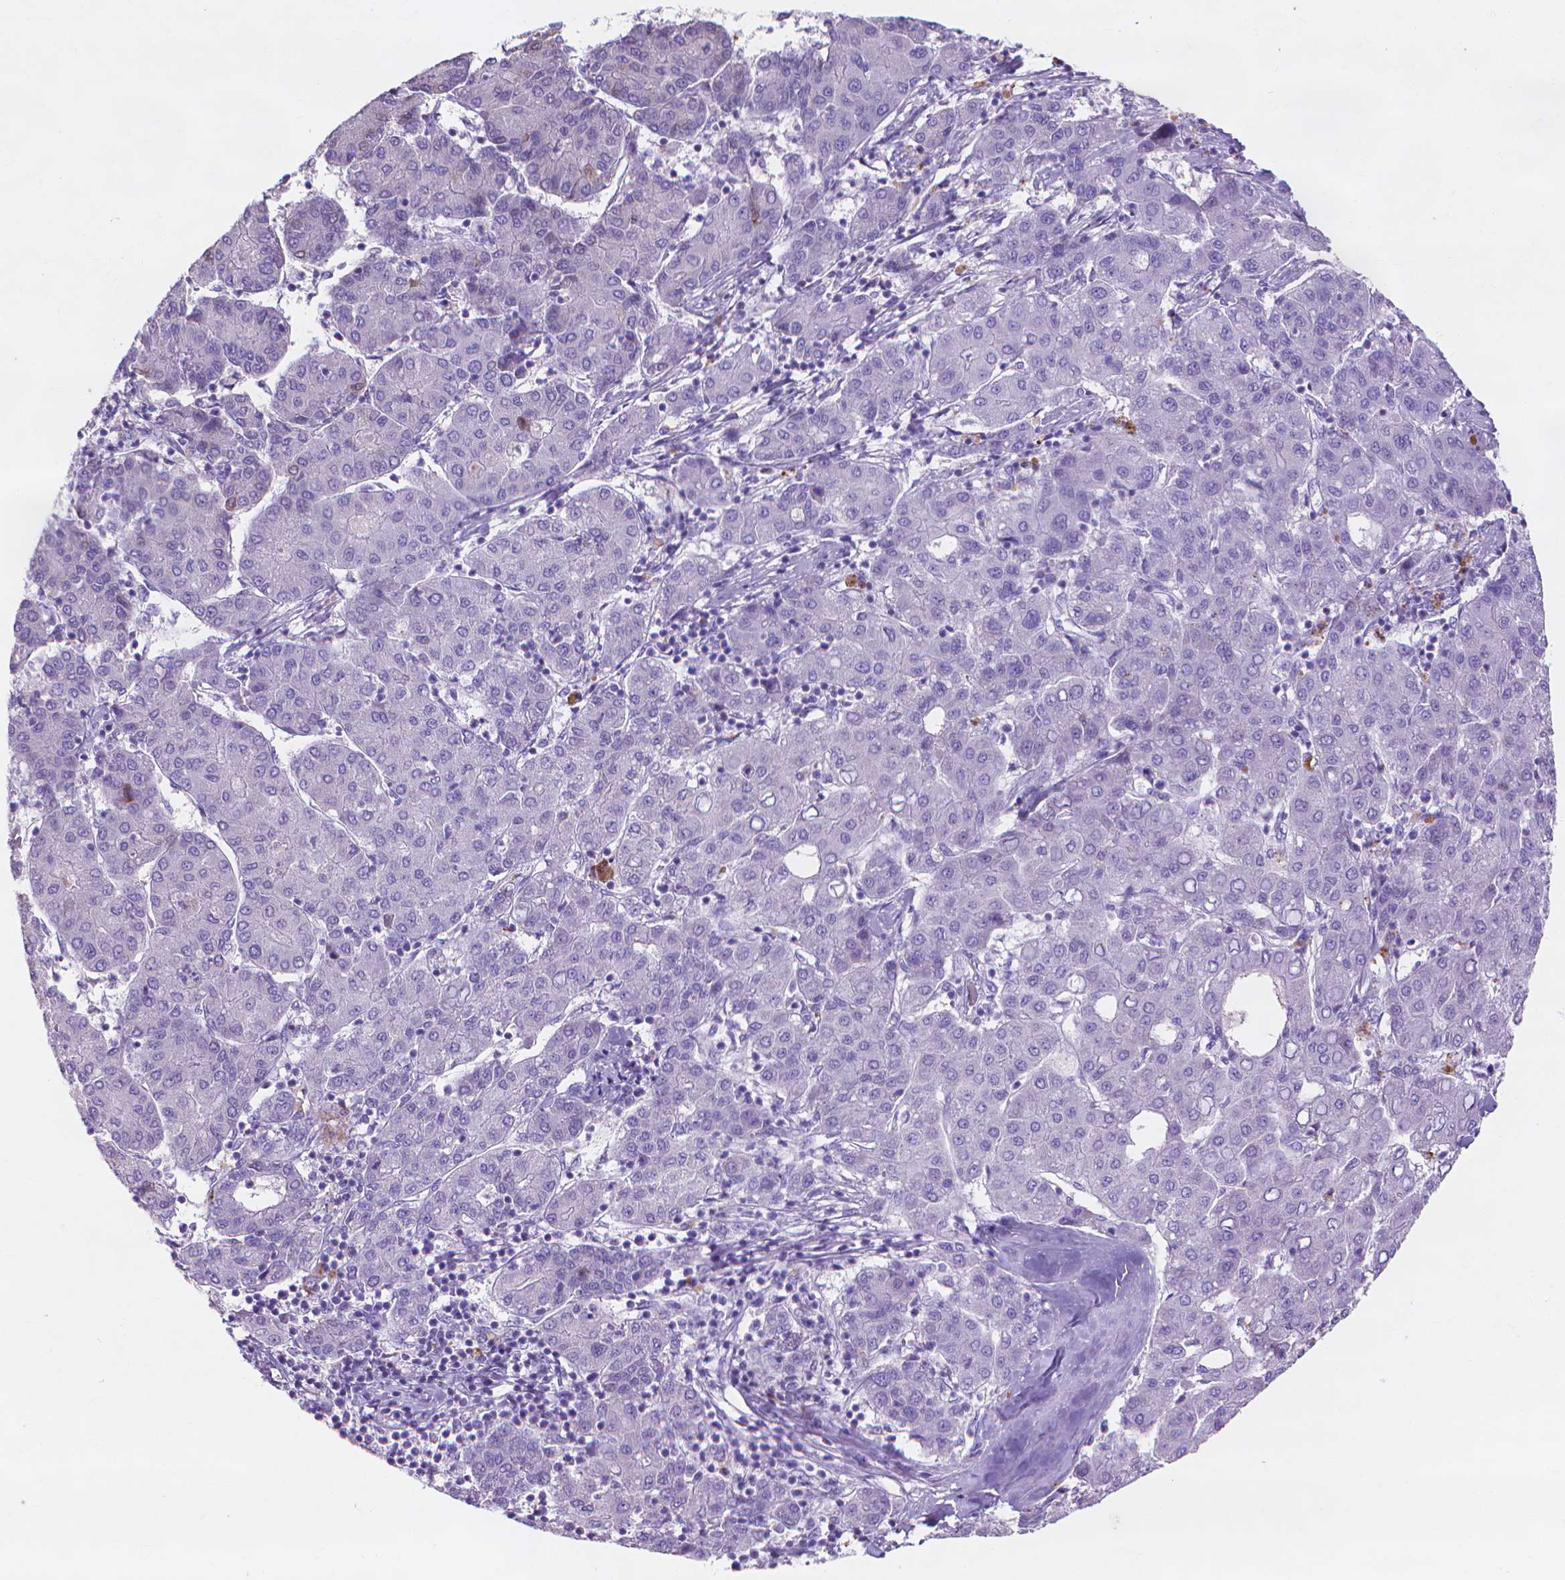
{"staining": {"intensity": "negative", "quantity": "none", "location": "none"}, "tissue": "liver cancer", "cell_type": "Tumor cells", "image_type": "cancer", "snomed": [{"axis": "morphology", "description": "Carcinoma, Hepatocellular, NOS"}, {"axis": "topography", "description": "Liver"}], "caption": "Hepatocellular carcinoma (liver) was stained to show a protein in brown. There is no significant staining in tumor cells.", "gene": "MMP11", "patient": {"sex": "male", "age": 65}}